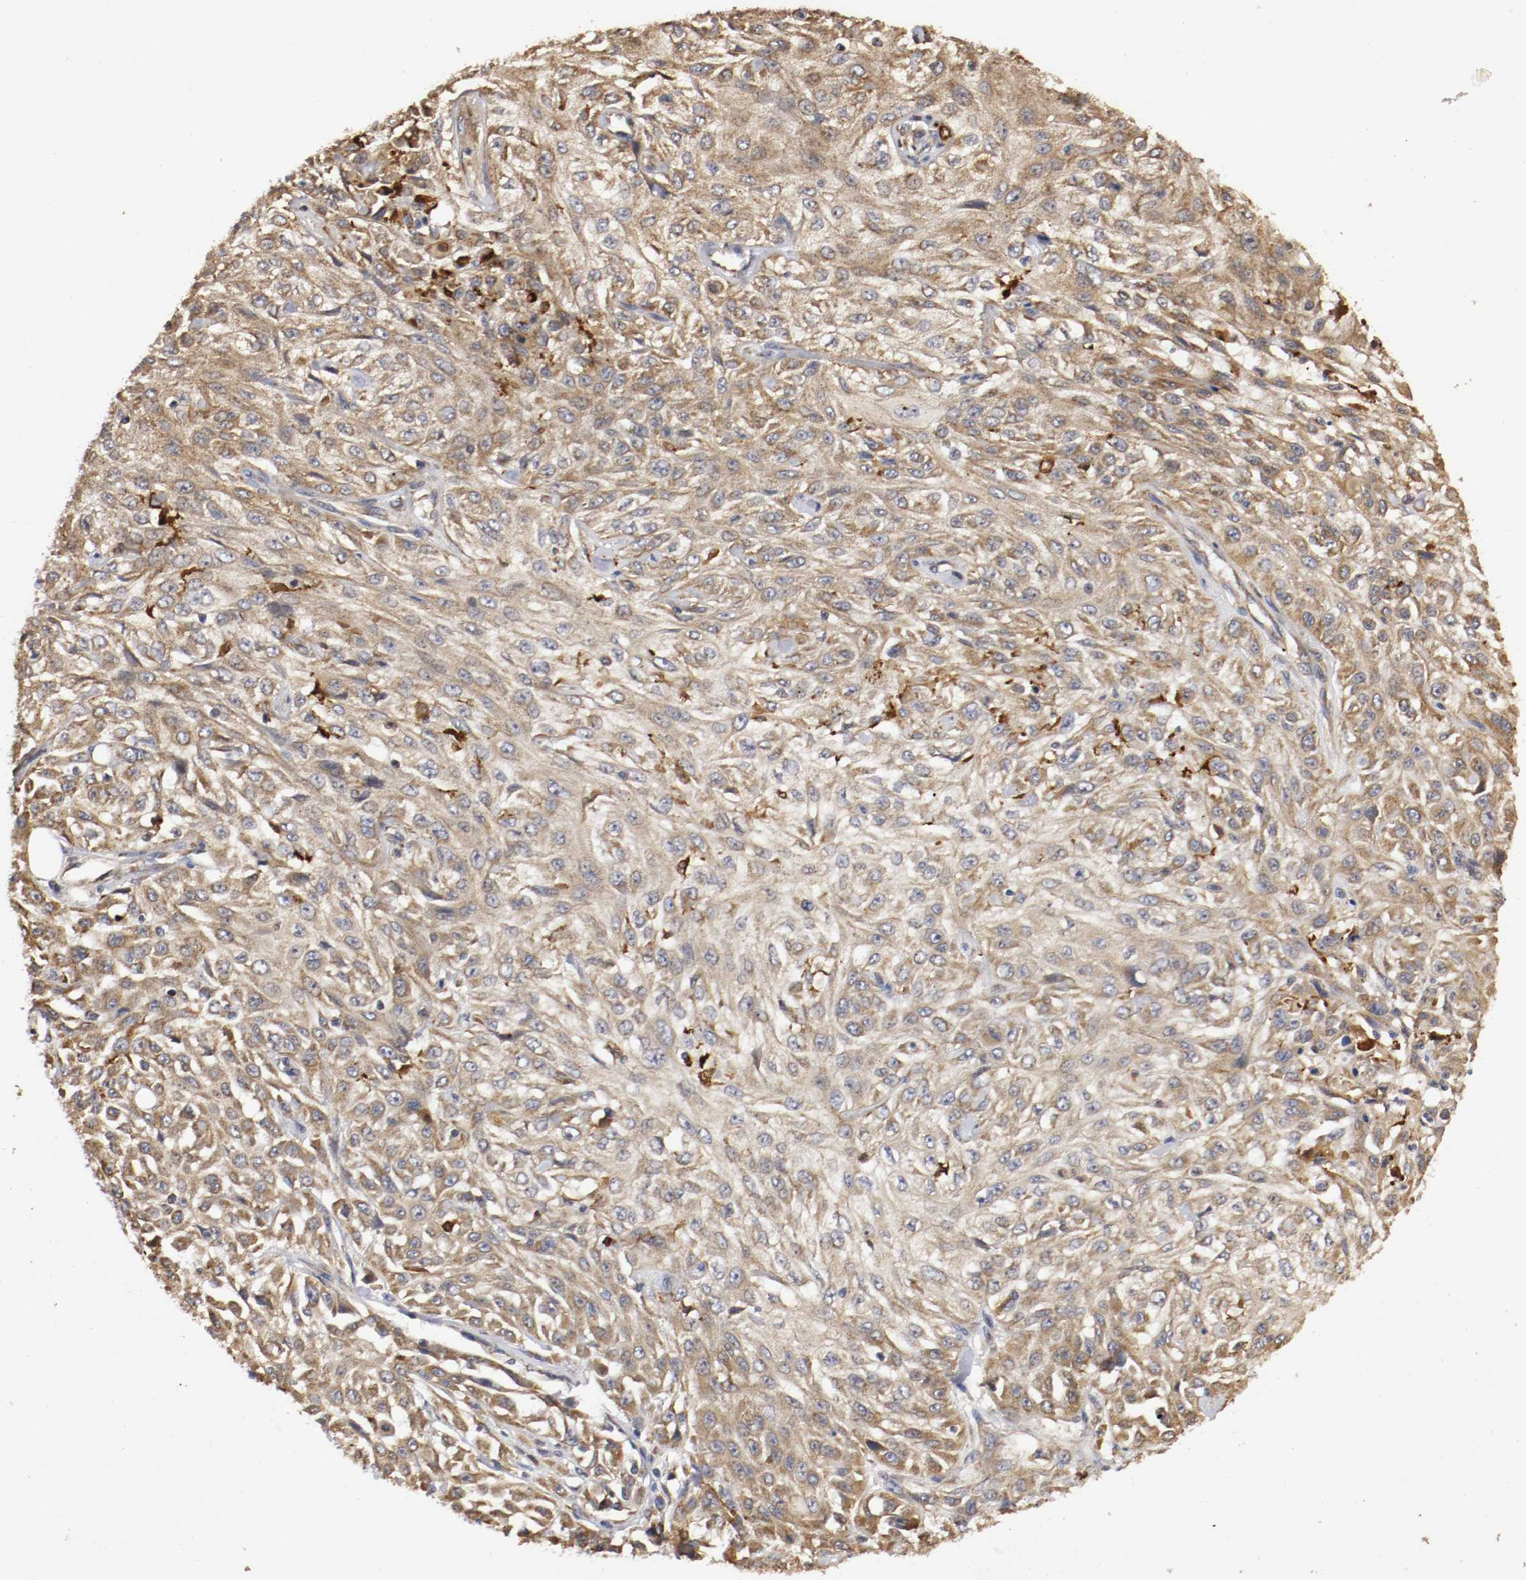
{"staining": {"intensity": "moderate", "quantity": ">75%", "location": "cytoplasmic/membranous"}, "tissue": "skin cancer", "cell_type": "Tumor cells", "image_type": "cancer", "snomed": [{"axis": "morphology", "description": "Squamous cell carcinoma, NOS"}, {"axis": "topography", "description": "Skin"}], "caption": "IHC of human squamous cell carcinoma (skin) exhibits medium levels of moderate cytoplasmic/membranous expression in approximately >75% of tumor cells.", "gene": "VEZT", "patient": {"sex": "male", "age": 75}}